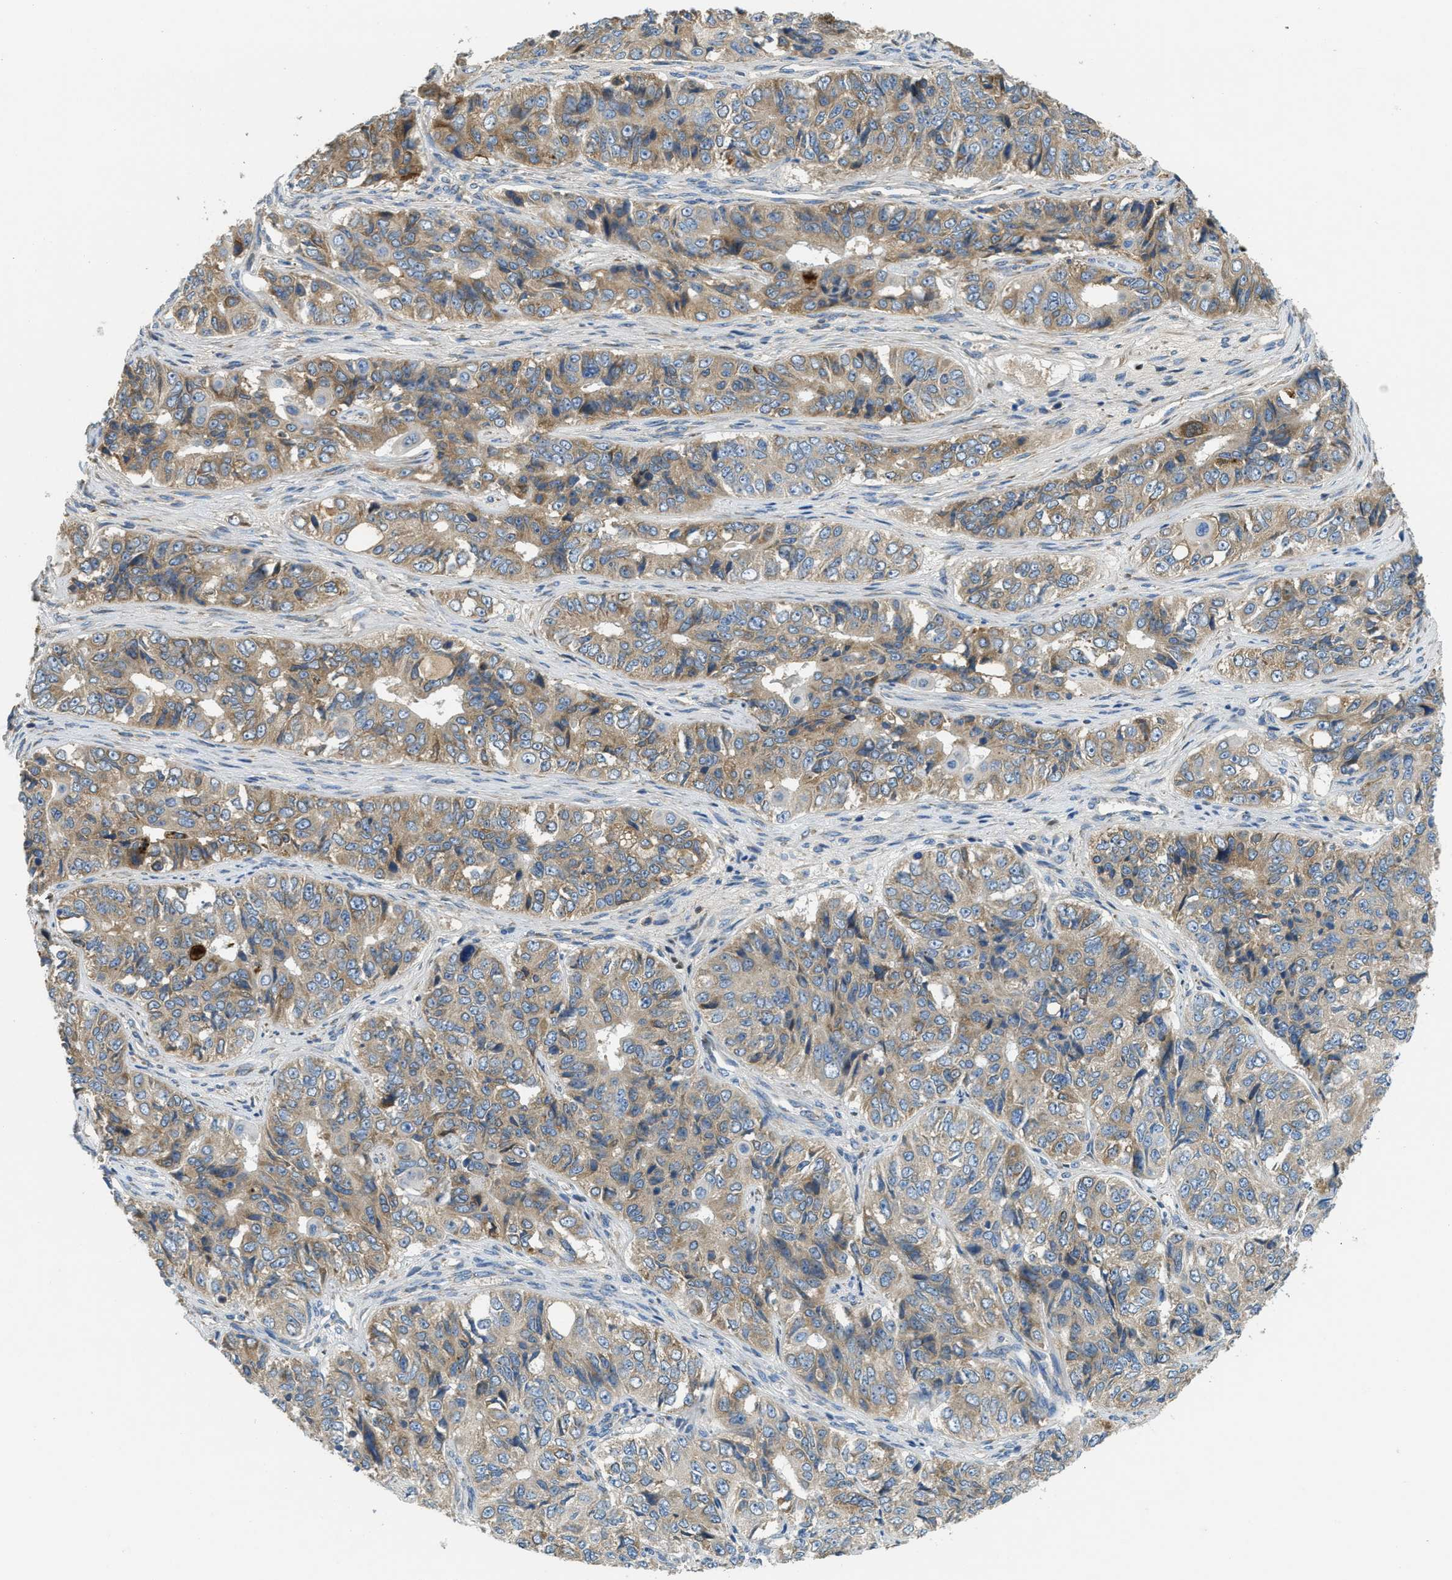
{"staining": {"intensity": "weak", "quantity": ">75%", "location": "cytoplasmic/membranous"}, "tissue": "ovarian cancer", "cell_type": "Tumor cells", "image_type": "cancer", "snomed": [{"axis": "morphology", "description": "Carcinoma, endometroid"}, {"axis": "topography", "description": "Ovary"}], "caption": "An image of ovarian cancer (endometroid carcinoma) stained for a protein displays weak cytoplasmic/membranous brown staining in tumor cells.", "gene": "SSR1", "patient": {"sex": "female", "age": 51}}